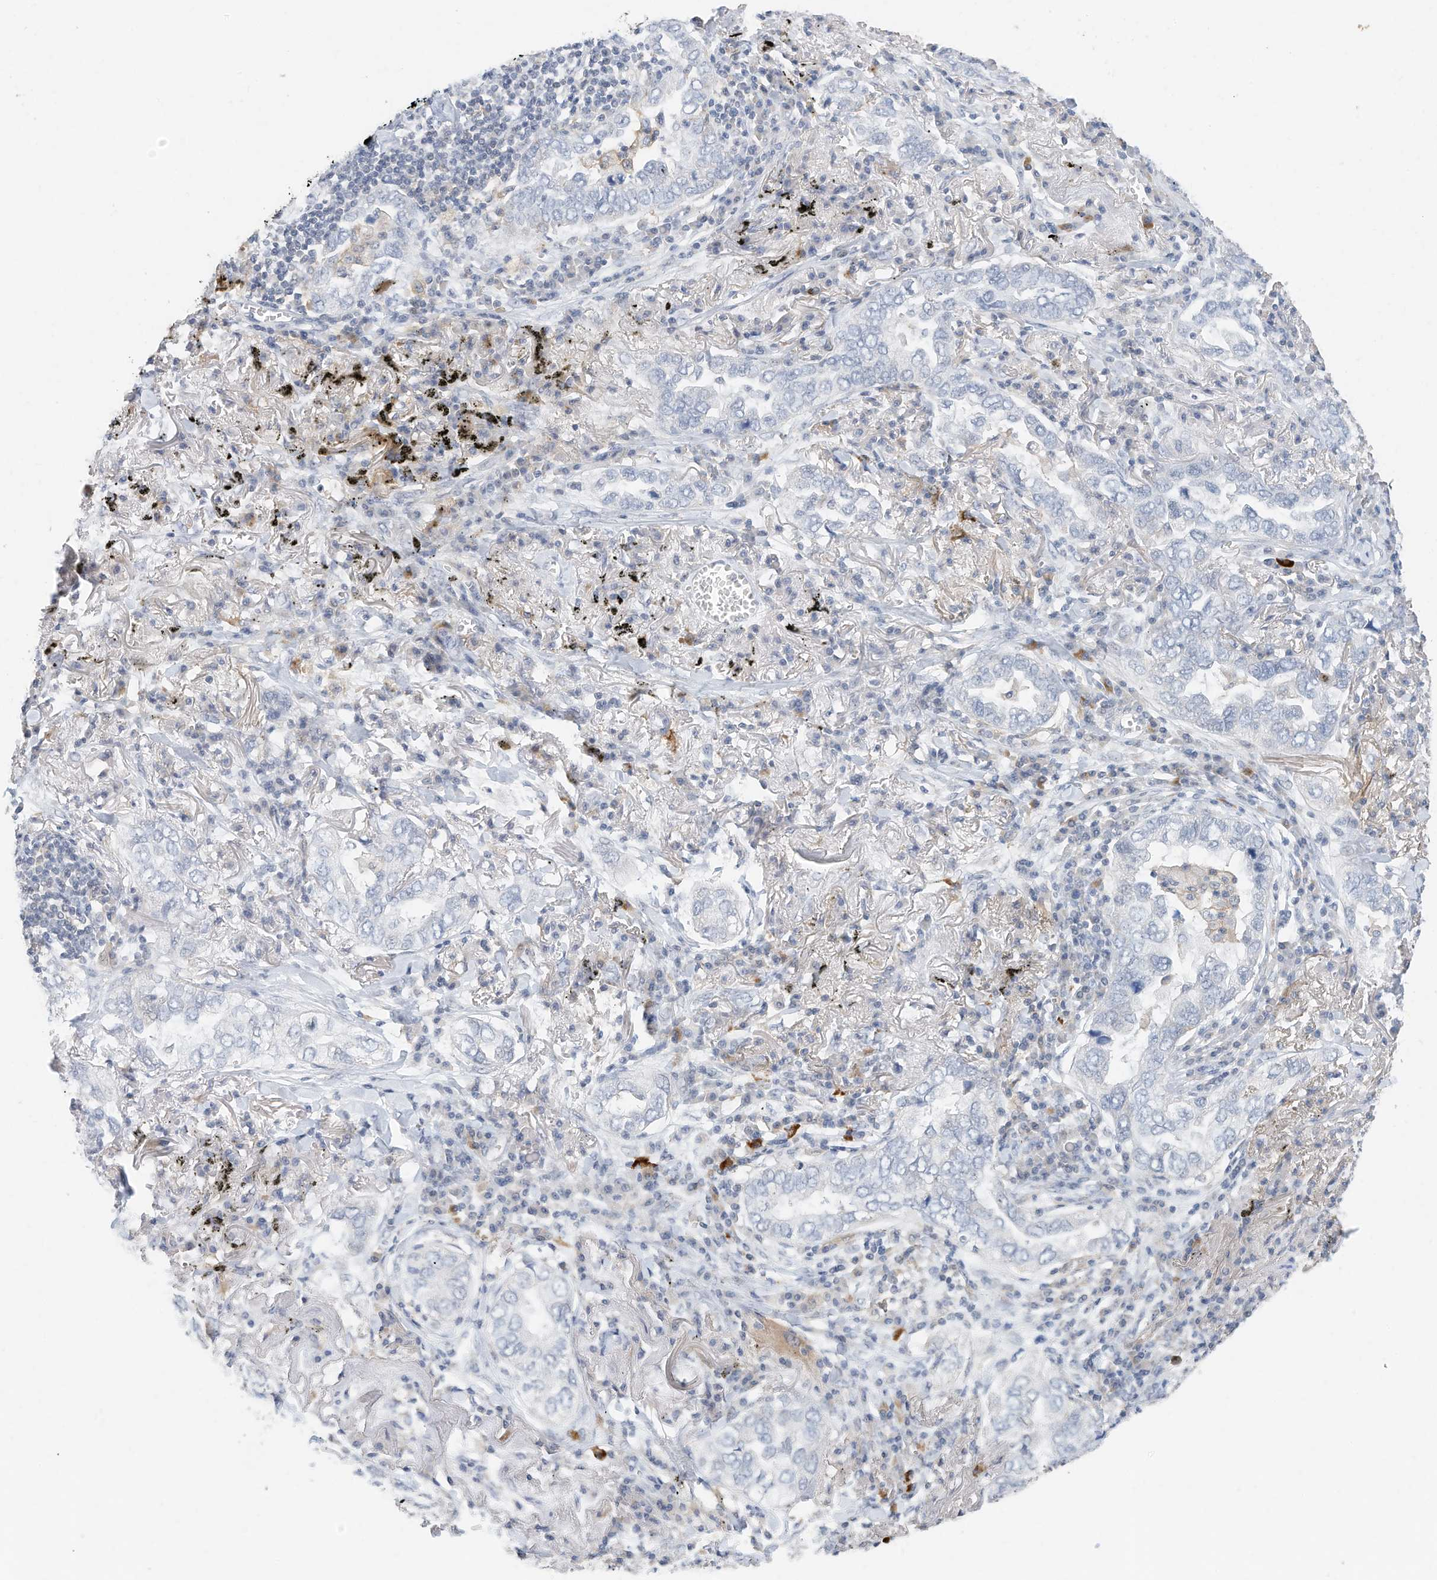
{"staining": {"intensity": "negative", "quantity": "none", "location": "none"}, "tissue": "lung cancer", "cell_type": "Tumor cells", "image_type": "cancer", "snomed": [{"axis": "morphology", "description": "Adenocarcinoma, NOS"}, {"axis": "topography", "description": "Lung"}], "caption": "Tumor cells are negative for brown protein staining in lung adenocarcinoma.", "gene": "MICAL1", "patient": {"sex": "male", "age": 65}}